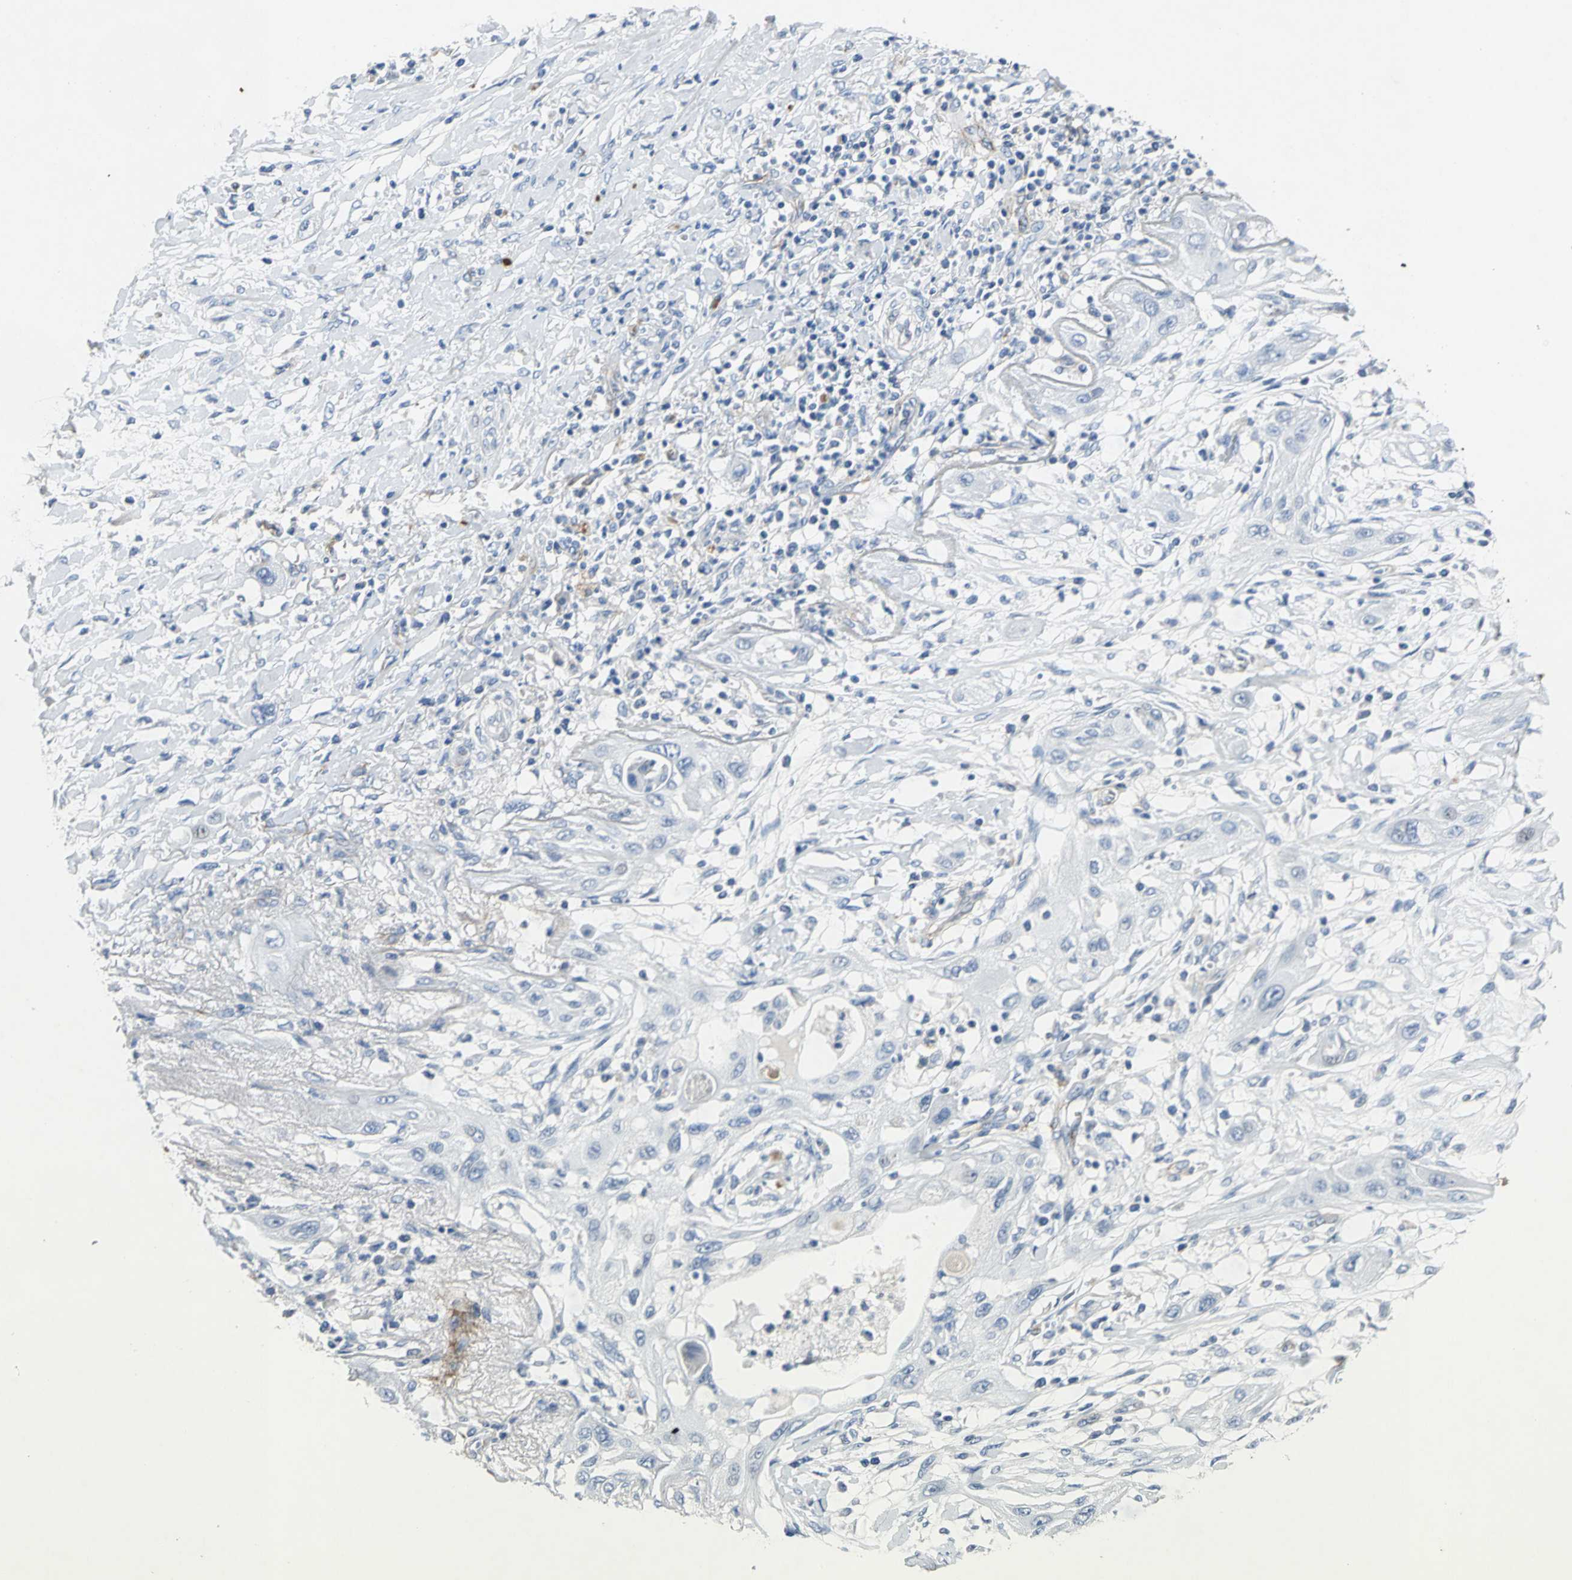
{"staining": {"intensity": "negative", "quantity": "none", "location": "none"}, "tissue": "lung cancer", "cell_type": "Tumor cells", "image_type": "cancer", "snomed": [{"axis": "morphology", "description": "Squamous cell carcinoma, NOS"}, {"axis": "topography", "description": "Lung"}], "caption": "Tumor cells are negative for protein expression in human lung cancer.", "gene": "EFNB3", "patient": {"sex": "female", "age": 47}}